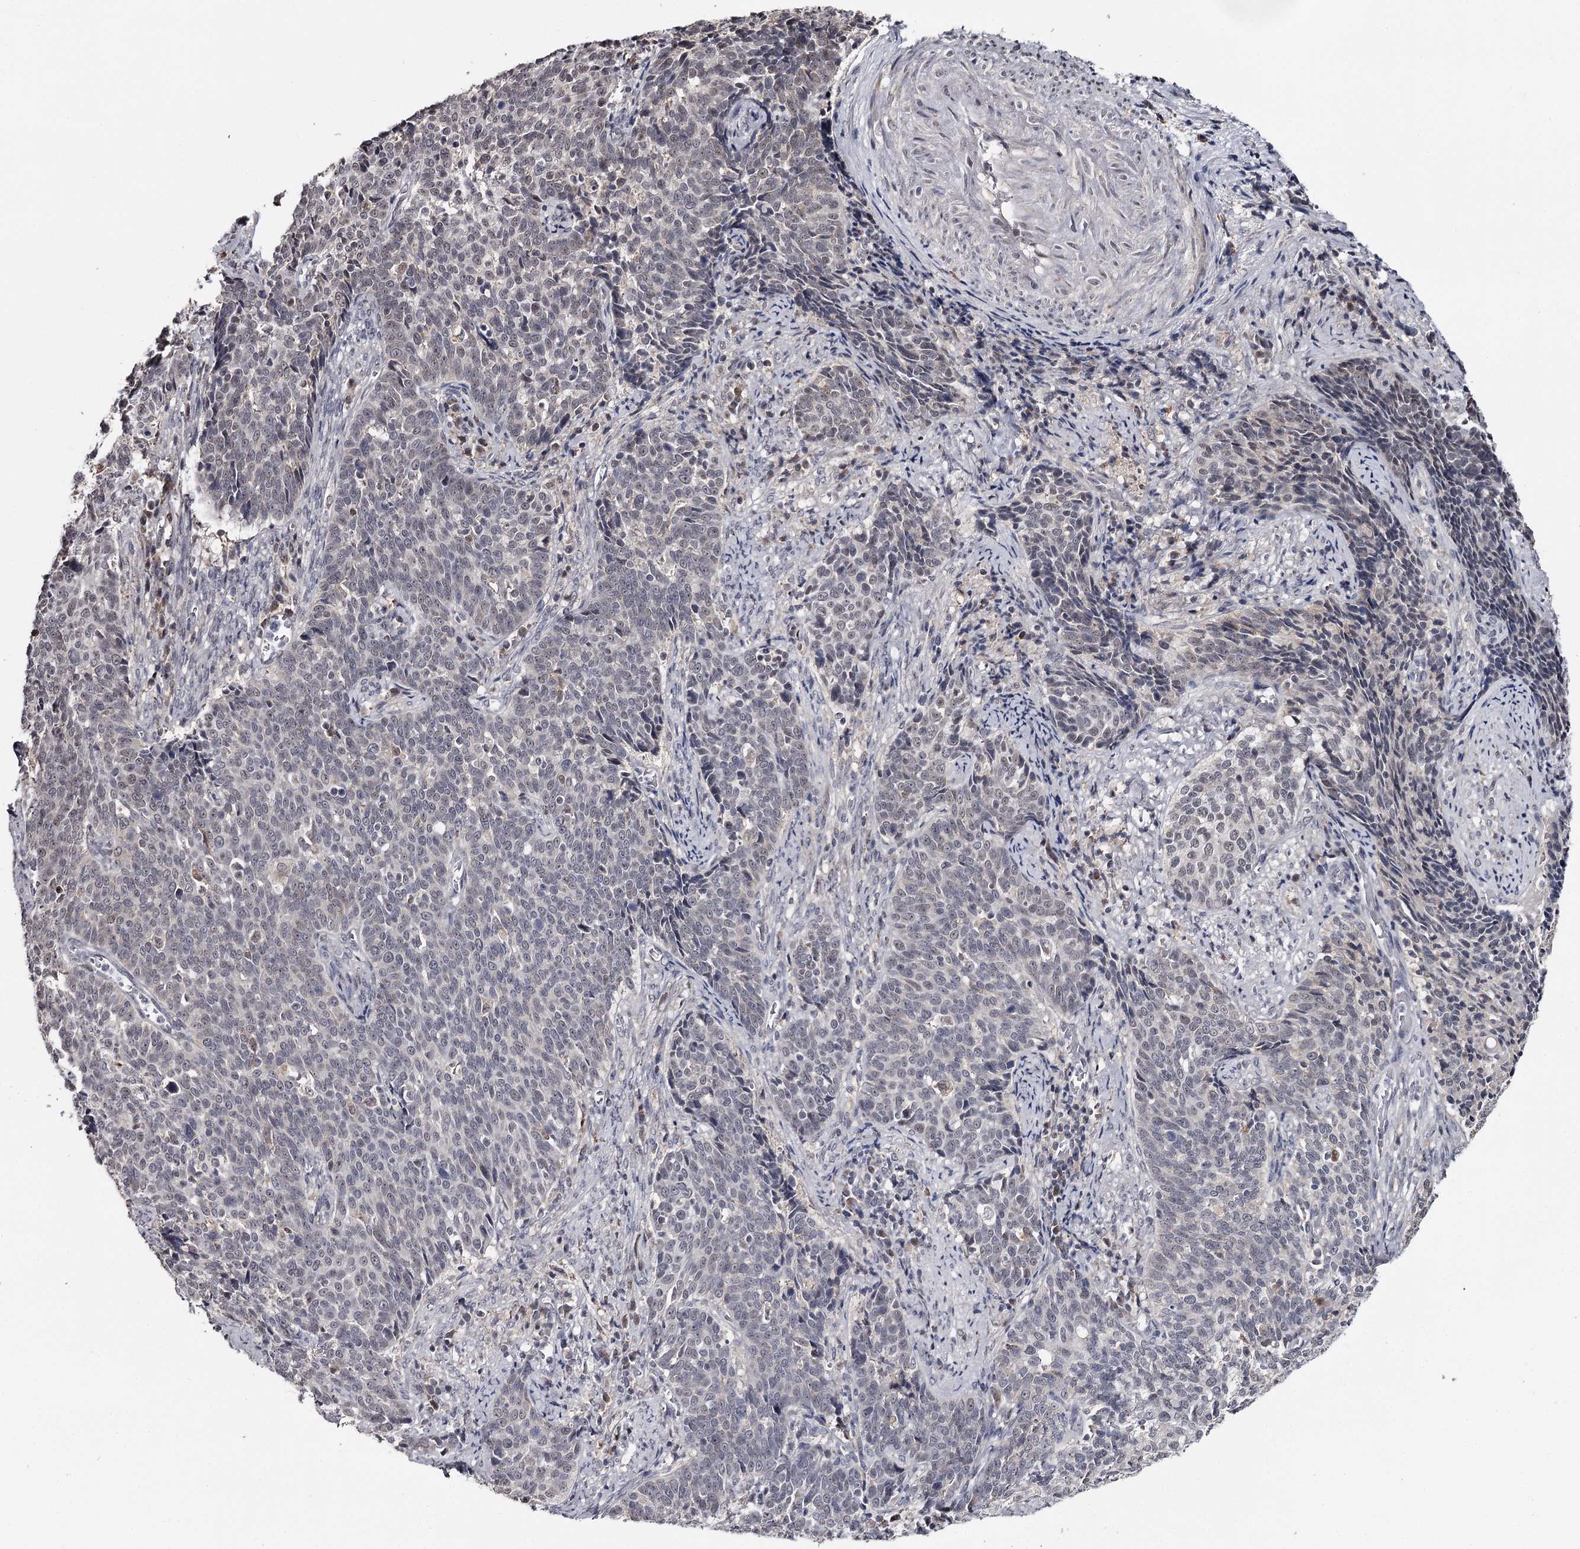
{"staining": {"intensity": "weak", "quantity": "25%-75%", "location": "nuclear"}, "tissue": "cervical cancer", "cell_type": "Tumor cells", "image_type": "cancer", "snomed": [{"axis": "morphology", "description": "Squamous cell carcinoma, NOS"}, {"axis": "topography", "description": "Cervix"}], "caption": "The micrograph reveals staining of cervical cancer, revealing weak nuclear protein positivity (brown color) within tumor cells.", "gene": "GTSF1", "patient": {"sex": "female", "age": 39}}